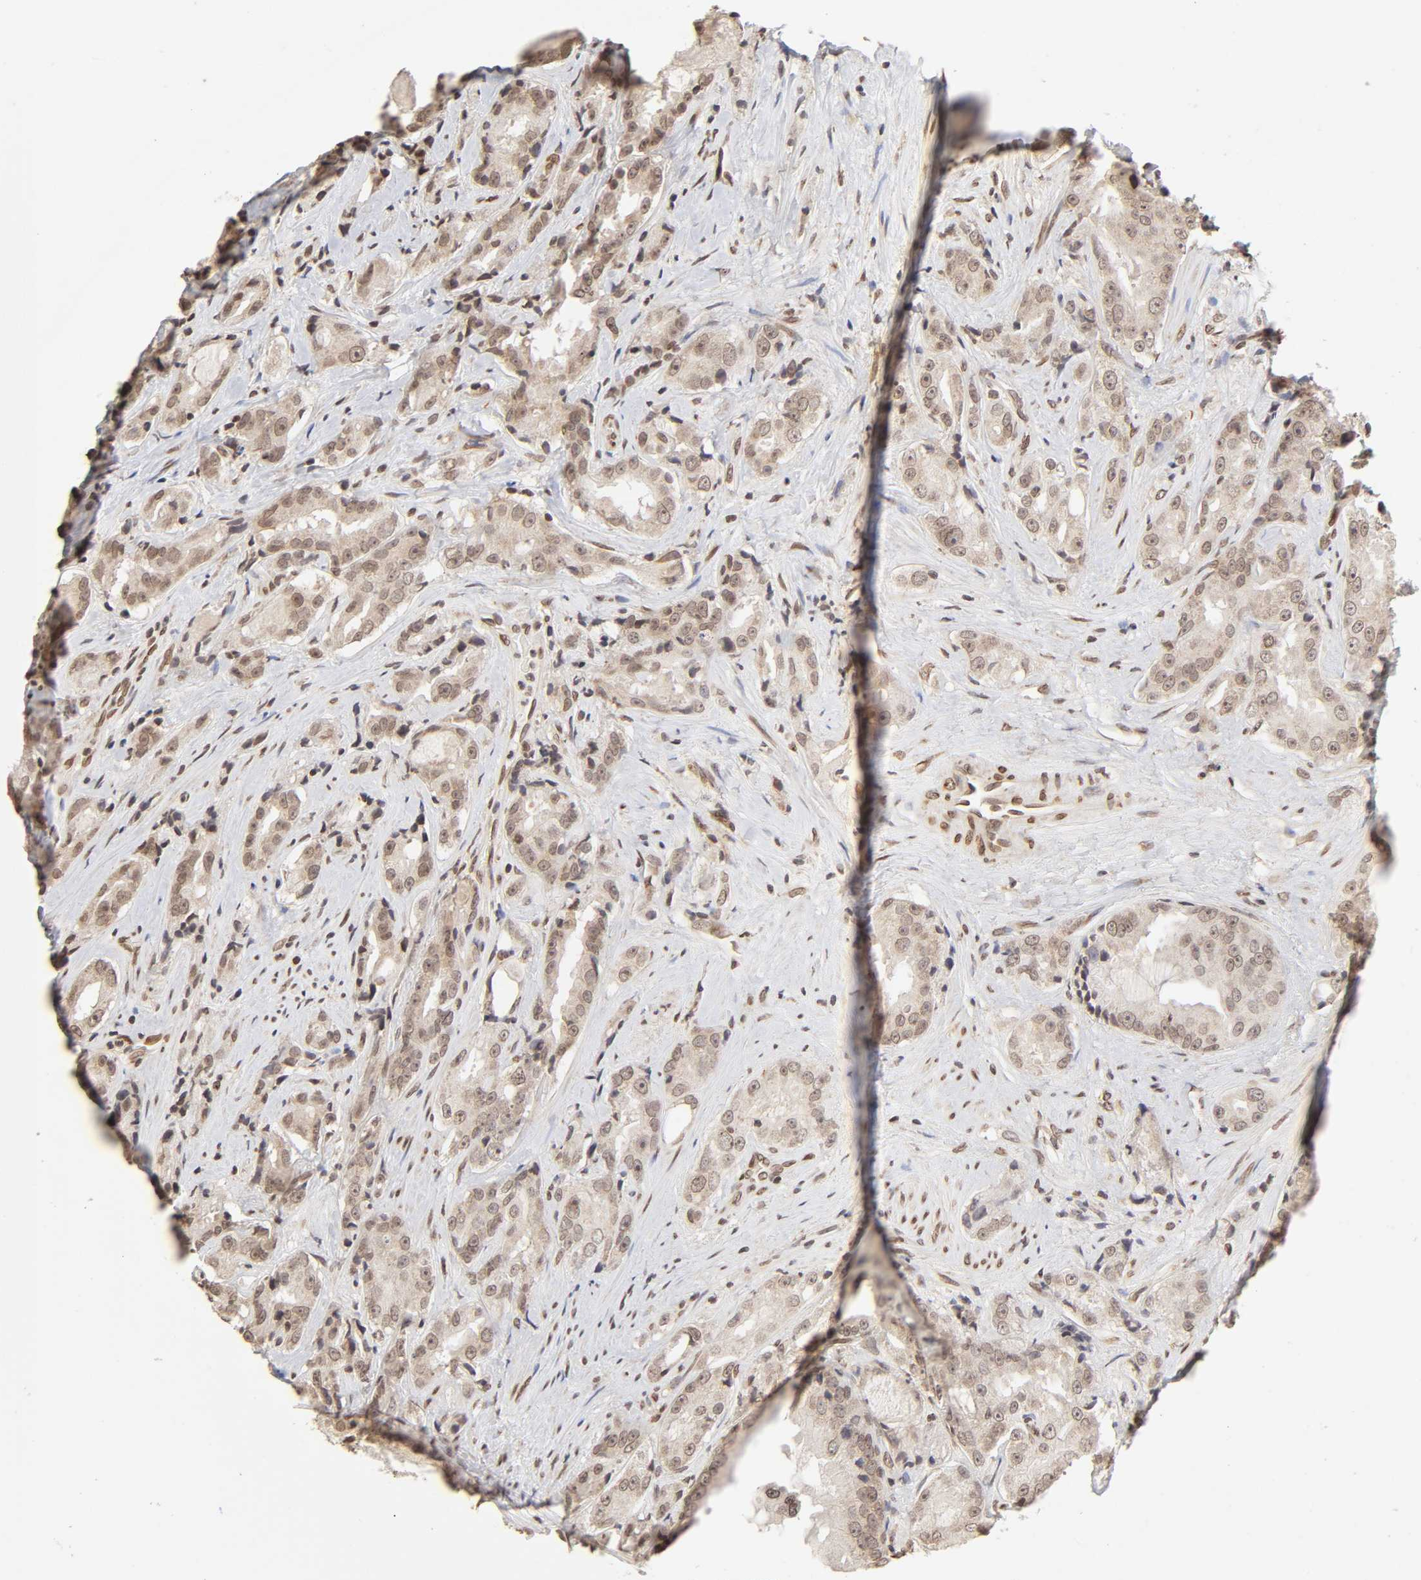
{"staining": {"intensity": "weak", "quantity": ">75%", "location": "cytoplasmic/membranous"}, "tissue": "prostate cancer", "cell_type": "Tumor cells", "image_type": "cancer", "snomed": [{"axis": "morphology", "description": "Adenocarcinoma, High grade"}, {"axis": "topography", "description": "Prostate"}], "caption": "There is low levels of weak cytoplasmic/membranous positivity in tumor cells of prostate cancer, as demonstrated by immunohistochemical staining (brown color).", "gene": "MLLT6", "patient": {"sex": "male", "age": 73}}